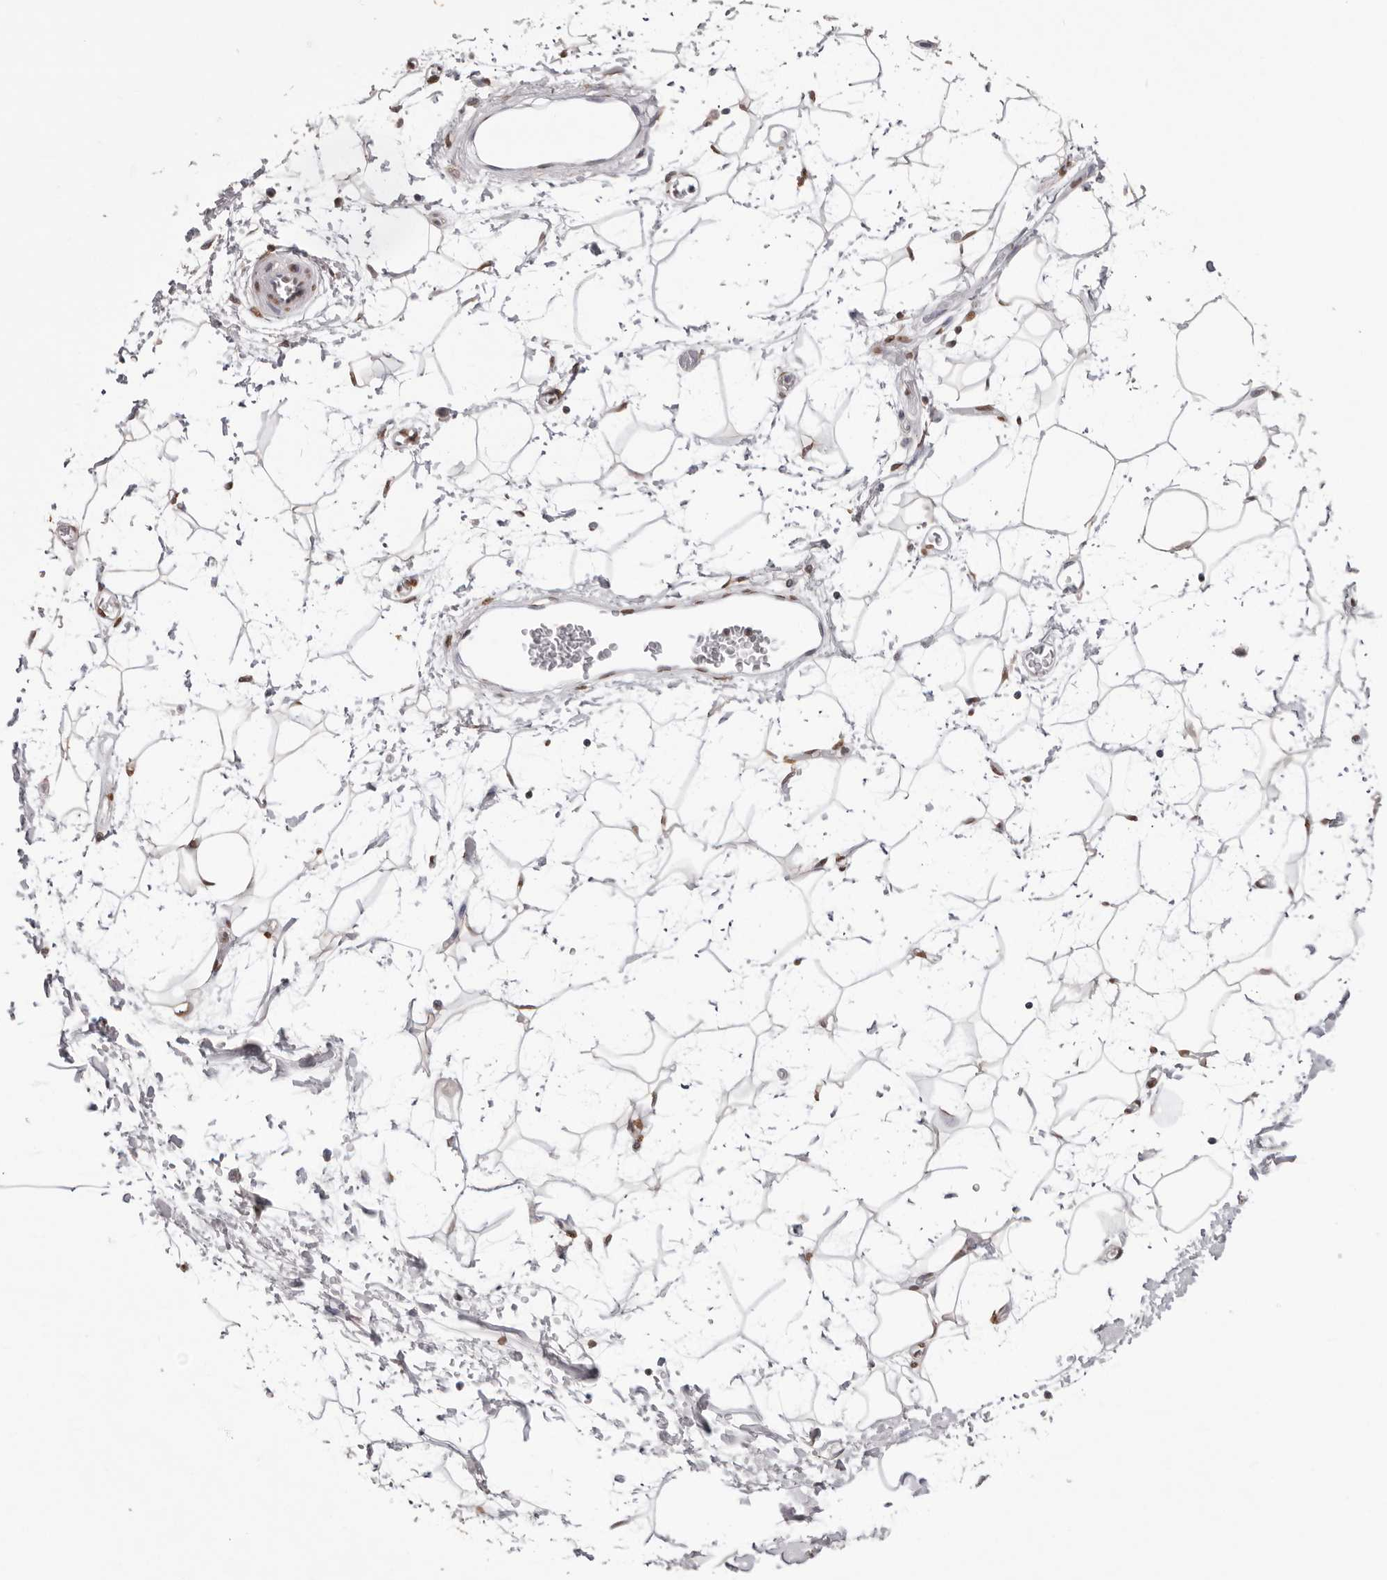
{"staining": {"intensity": "moderate", "quantity": ">75%", "location": "nuclear"}, "tissue": "adipose tissue", "cell_type": "Adipocytes", "image_type": "normal", "snomed": [{"axis": "morphology", "description": "Normal tissue, NOS"}, {"axis": "topography", "description": "Soft tissue"}], "caption": "The photomicrograph shows immunohistochemical staining of normal adipose tissue. There is moderate nuclear expression is present in about >75% of adipocytes.", "gene": "OLIG3", "patient": {"sex": "male", "age": 72}}